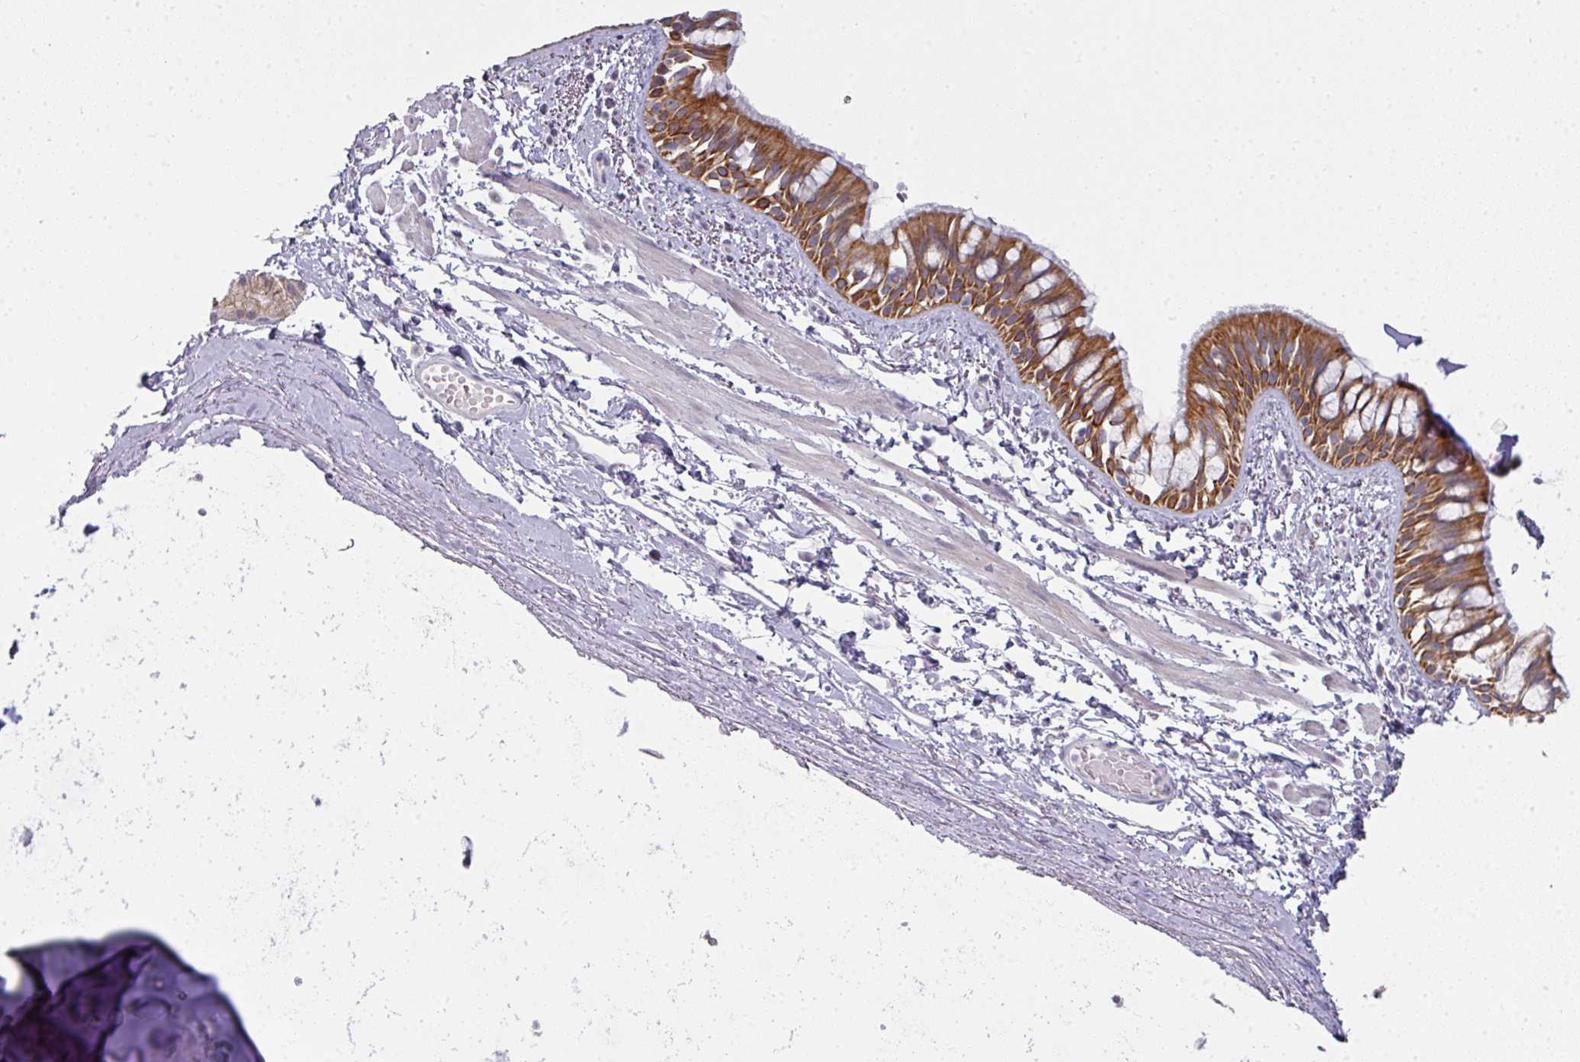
{"staining": {"intensity": "strong", "quantity": ">75%", "location": "cytoplasmic/membranous"}, "tissue": "bronchus", "cell_type": "Respiratory epithelial cells", "image_type": "normal", "snomed": [{"axis": "morphology", "description": "Normal tissue, NOS"}, {"axis": "topography", "description": "Lymph node"}, {"axis": "topography", "description": "Cartilage tissue"}, {"axis": "topography", "description": "Bronchus"}], "caption": "Immunohistochemical staining of benign human bronchus displays >75% levels of strong cytoplasmic/membranous protein positivity in approximately >75% of respiratory epithelial cells.", "gene": "GTF2H3", "patient": {"sex": "female", "age": 70}}